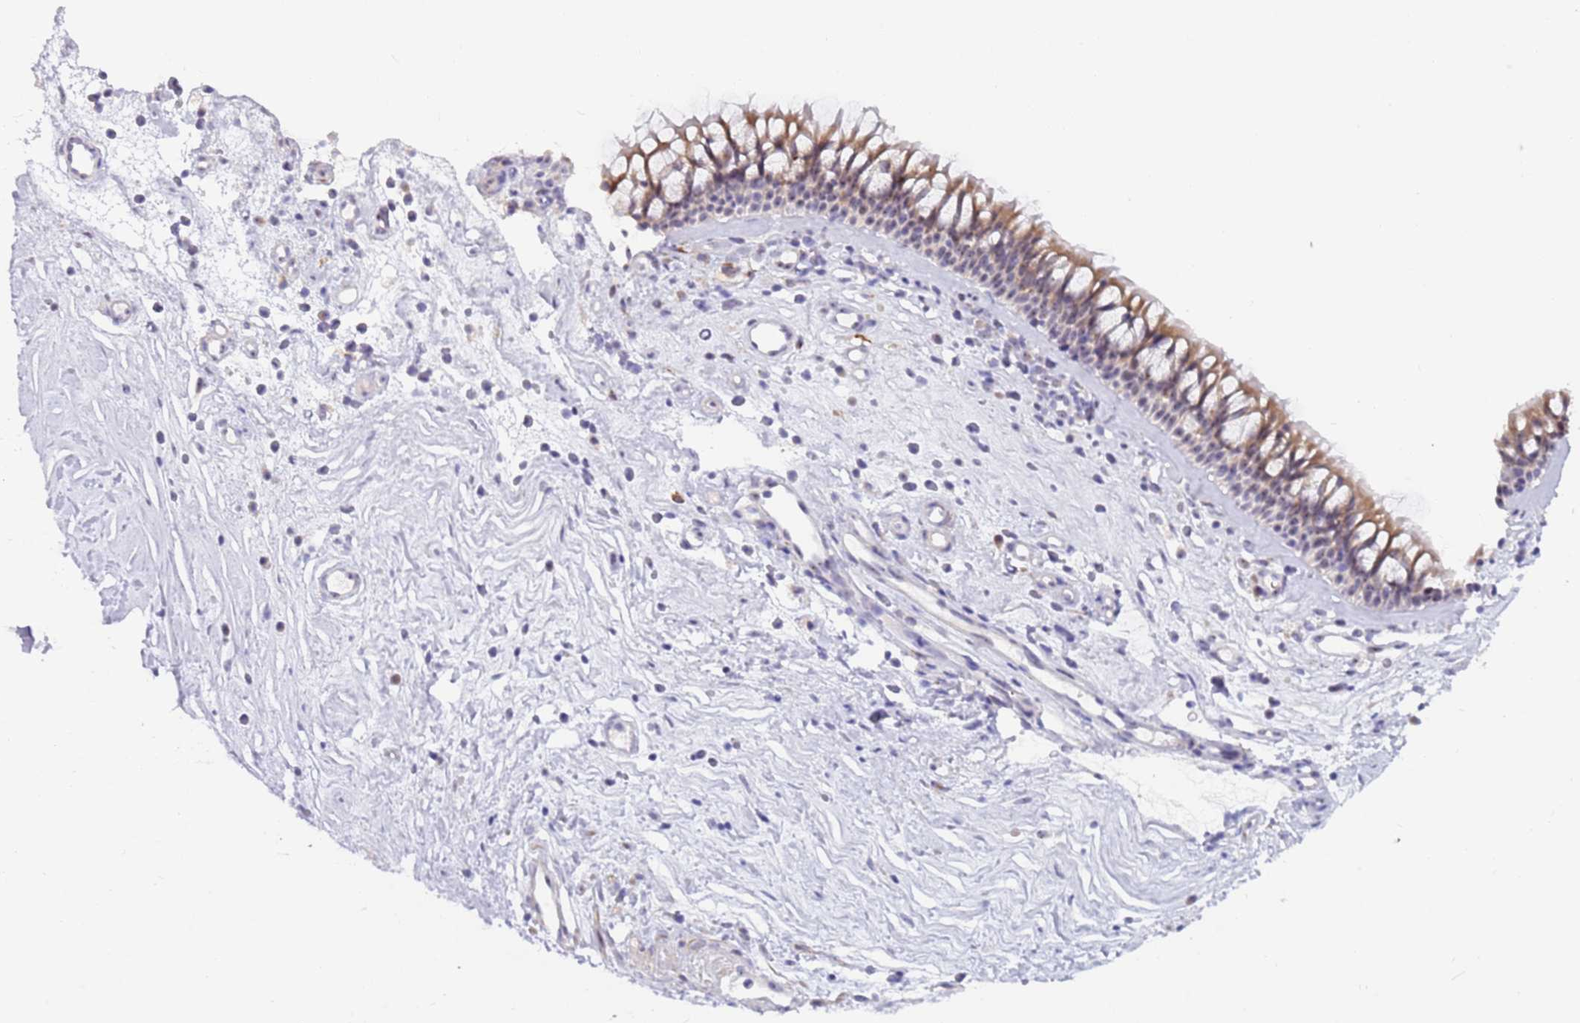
{"staining": {"intensity": "moderate", "quantity": ">75%", "location": "cytoplasmic/membranous"}, "tissue": "nasopharynx", "cell_type": "Respiratory epithelial cells", "image_type": "normal", "snomed": [{"axis": "morphology", "description": "Normal tissue, NOS"}, {"axis": "morphology", "description": "Inflammation, NOS"}, {"axis": "morphology", "description": "Malignant melanoma, Metastatic site"}, {"axis": "topography", "description": "Nasopharynx"}], "caption": "About >75% of respiratory epithelial cells in benign nasopharynx reveal moderate cytoplasmic/membranous protein positivity as visualized by brown immunohistochemical staining.", "gene": "UCMA", "patient": {"sex": "male", "age": 70}}